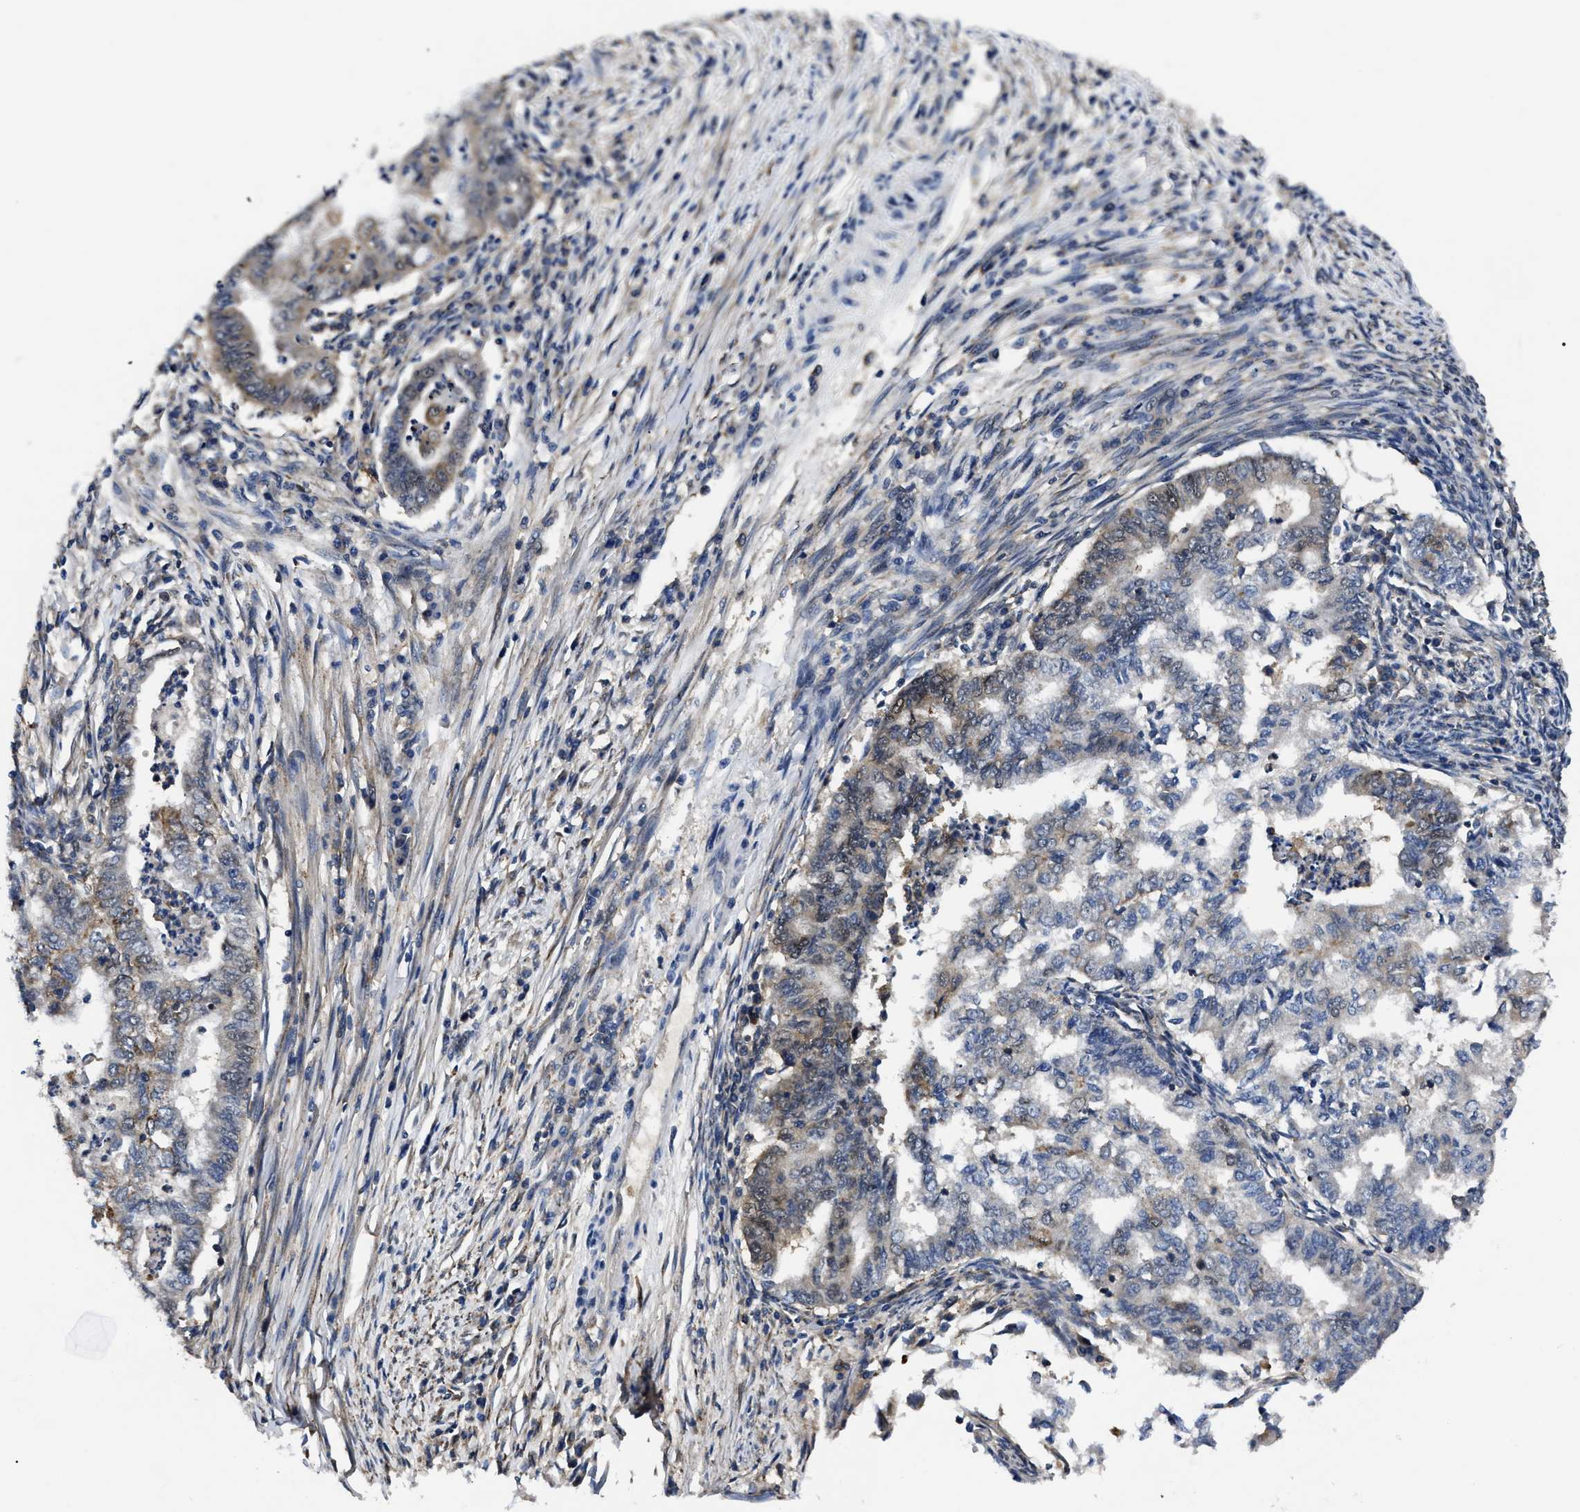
{"staining": {"intensity": "negative", "quantity": "none", "location": "none"}, "tissue": "endometrial cancer", "cell_type": "Tumor cells", "image_type": "cancer", "snomed": [{"axis": "morphology", "description": "Polyp, NOS"}, {"axis": "morphology", "description": "Adenocarcinoma, NOS"}, {"axis": "morphology", "description": "Adenoma, NOS"}, {"axis": "topography", "description": "Endometrium"}], "caption": "High magnification brightfield microscopy of polyp (endometrial) stained with DAB (3,3'-diaminobenzidine) (brown) and counterstained with hematoxylin (blue): tumor cells show no significant expression.", "gene": "GET4", "patient": {"sex": "female", "age": 79}}